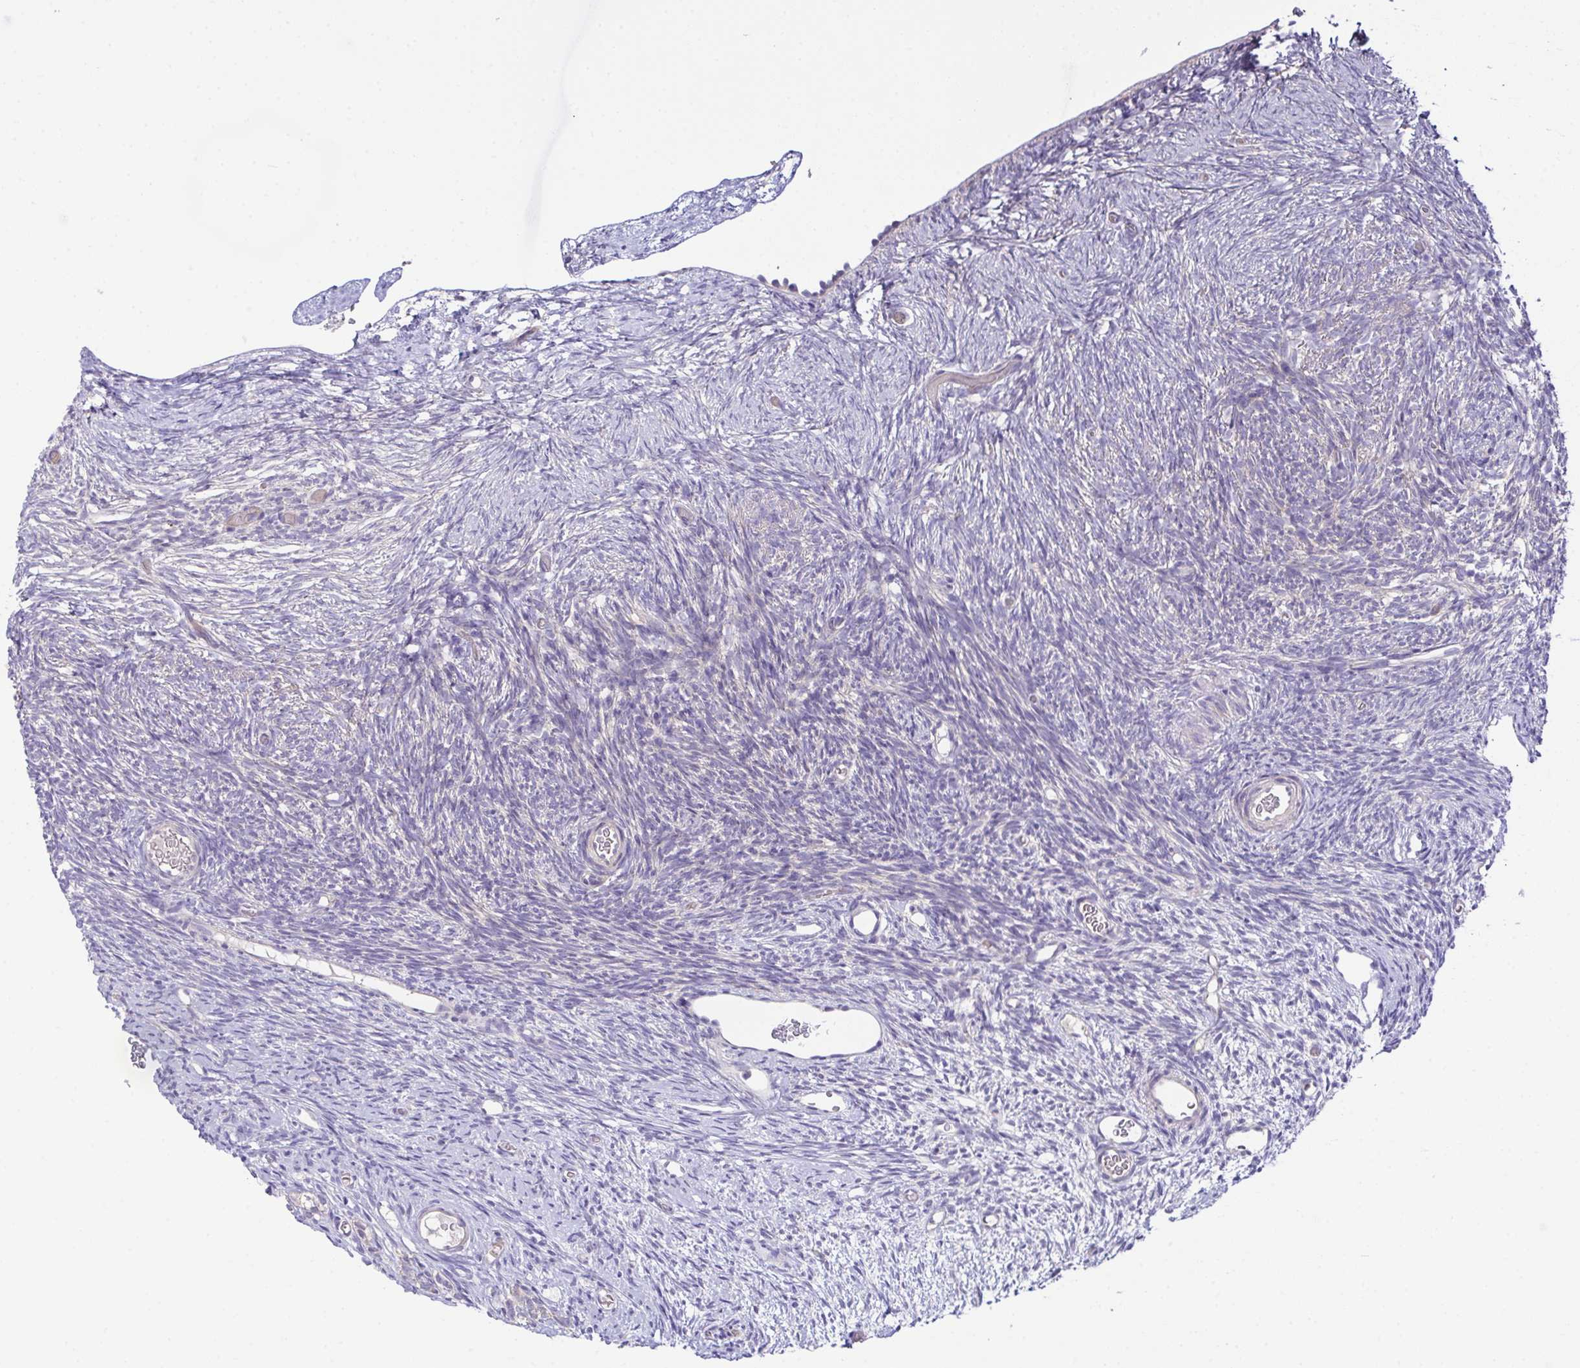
{"staining": {"intensity": "negative", "quantity": "none", "location": "none"}, "tissue": "ovary", "cell_type": "Ovarian stroma cells", "image_type": "normal", "snomed": [{"axis": "morphology", "description": "Normal tissue, NOS"}, {"axis": "topography", "description": "Ovary"}], "caption": "Human ovary stained for a protein using immunohistochemistry (IHC) reveals no positivity in ovarian stroma cells.", "gene": "CFAP97D1", "patient": {"sex": "female", "age": 39}}